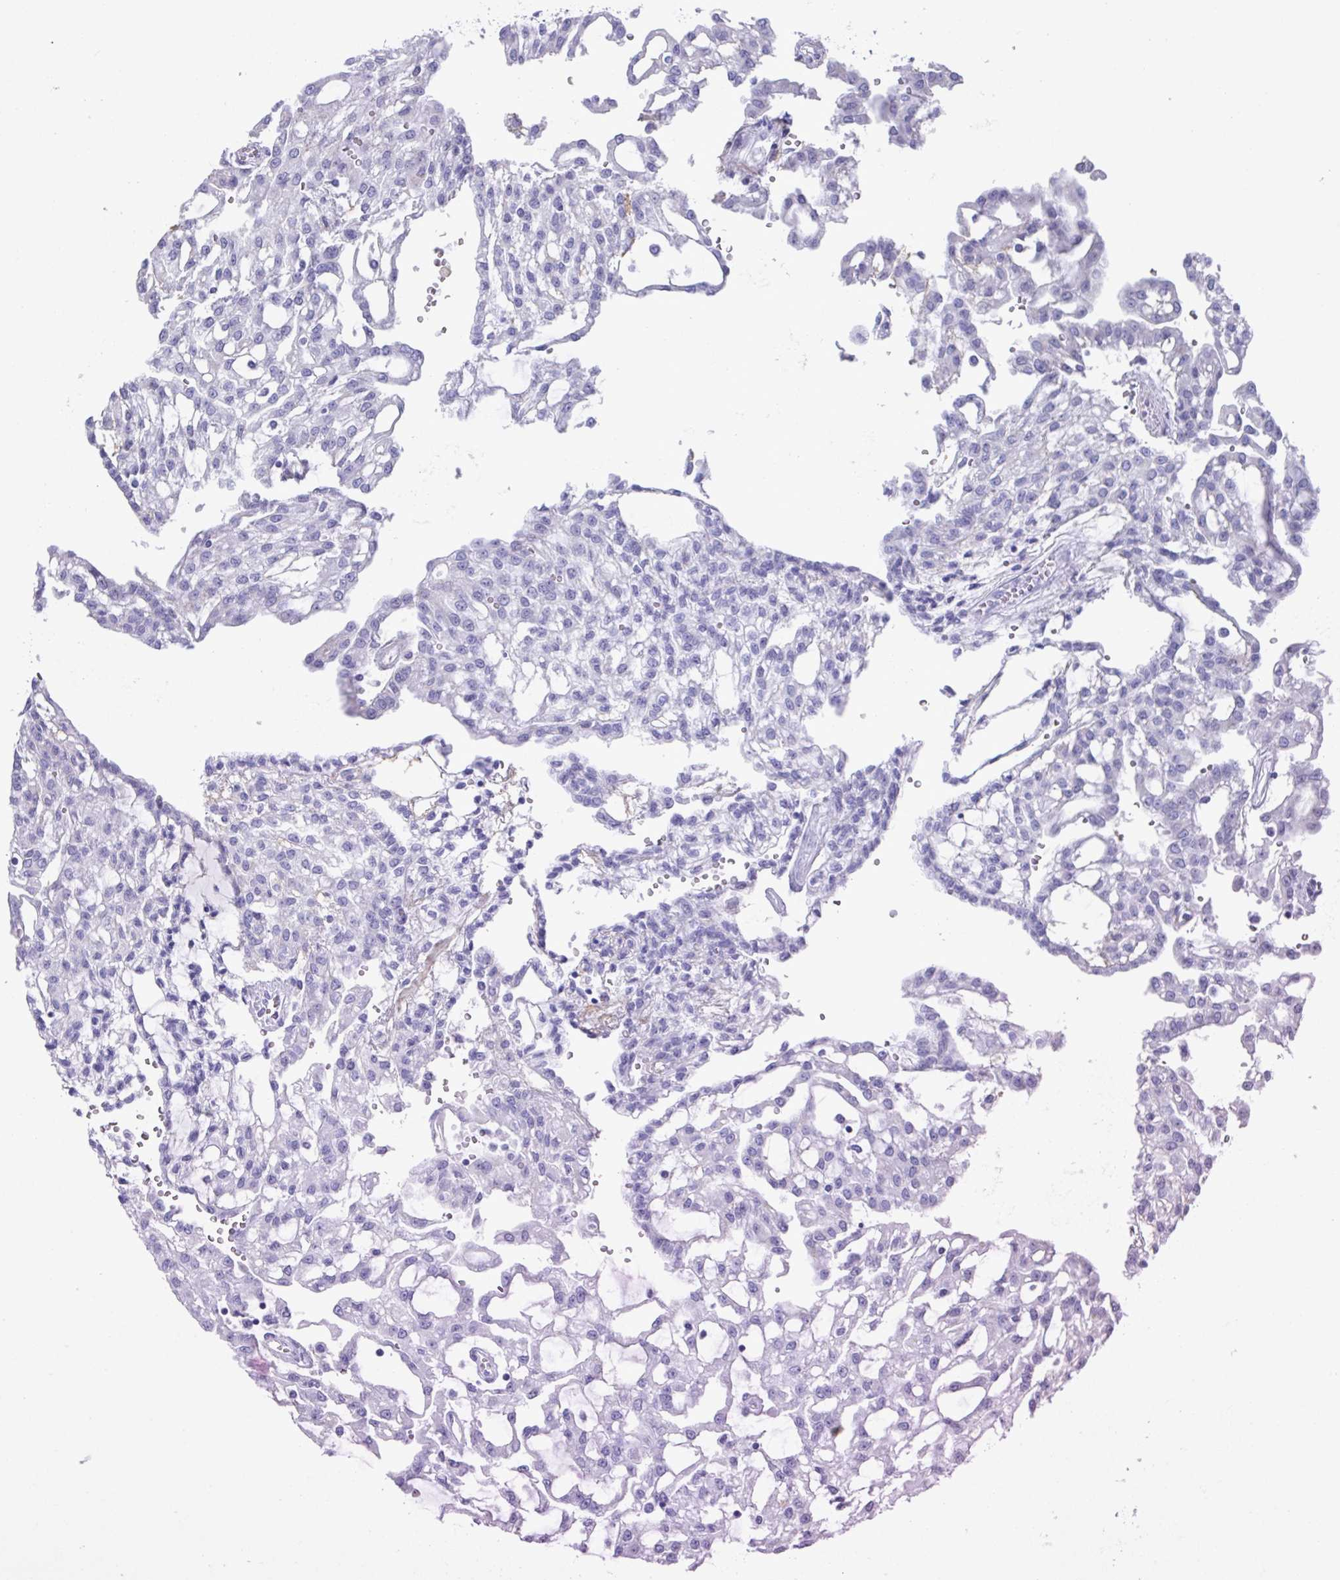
{"staining": {"intensity": "negative", "quantity": "none", "location": "none"}, "tissue": "renal cancer", "cell_type": "Tumor cells", "image_type": "cancer", "snomed": [{"axis": "morphology", "description": "Adenocarcinoma, NOS"}, {"axis": "topography", "description": "Kidney"}], "caption": "DAB (3,3'-diaminobenzidine) immunohistochemical staining of renal cancer (adenocarcinoma) demonstrates no significant positivity in tumor cells.", "gene": "A1CF", "patient": {"sex": "male", "age": 63}}